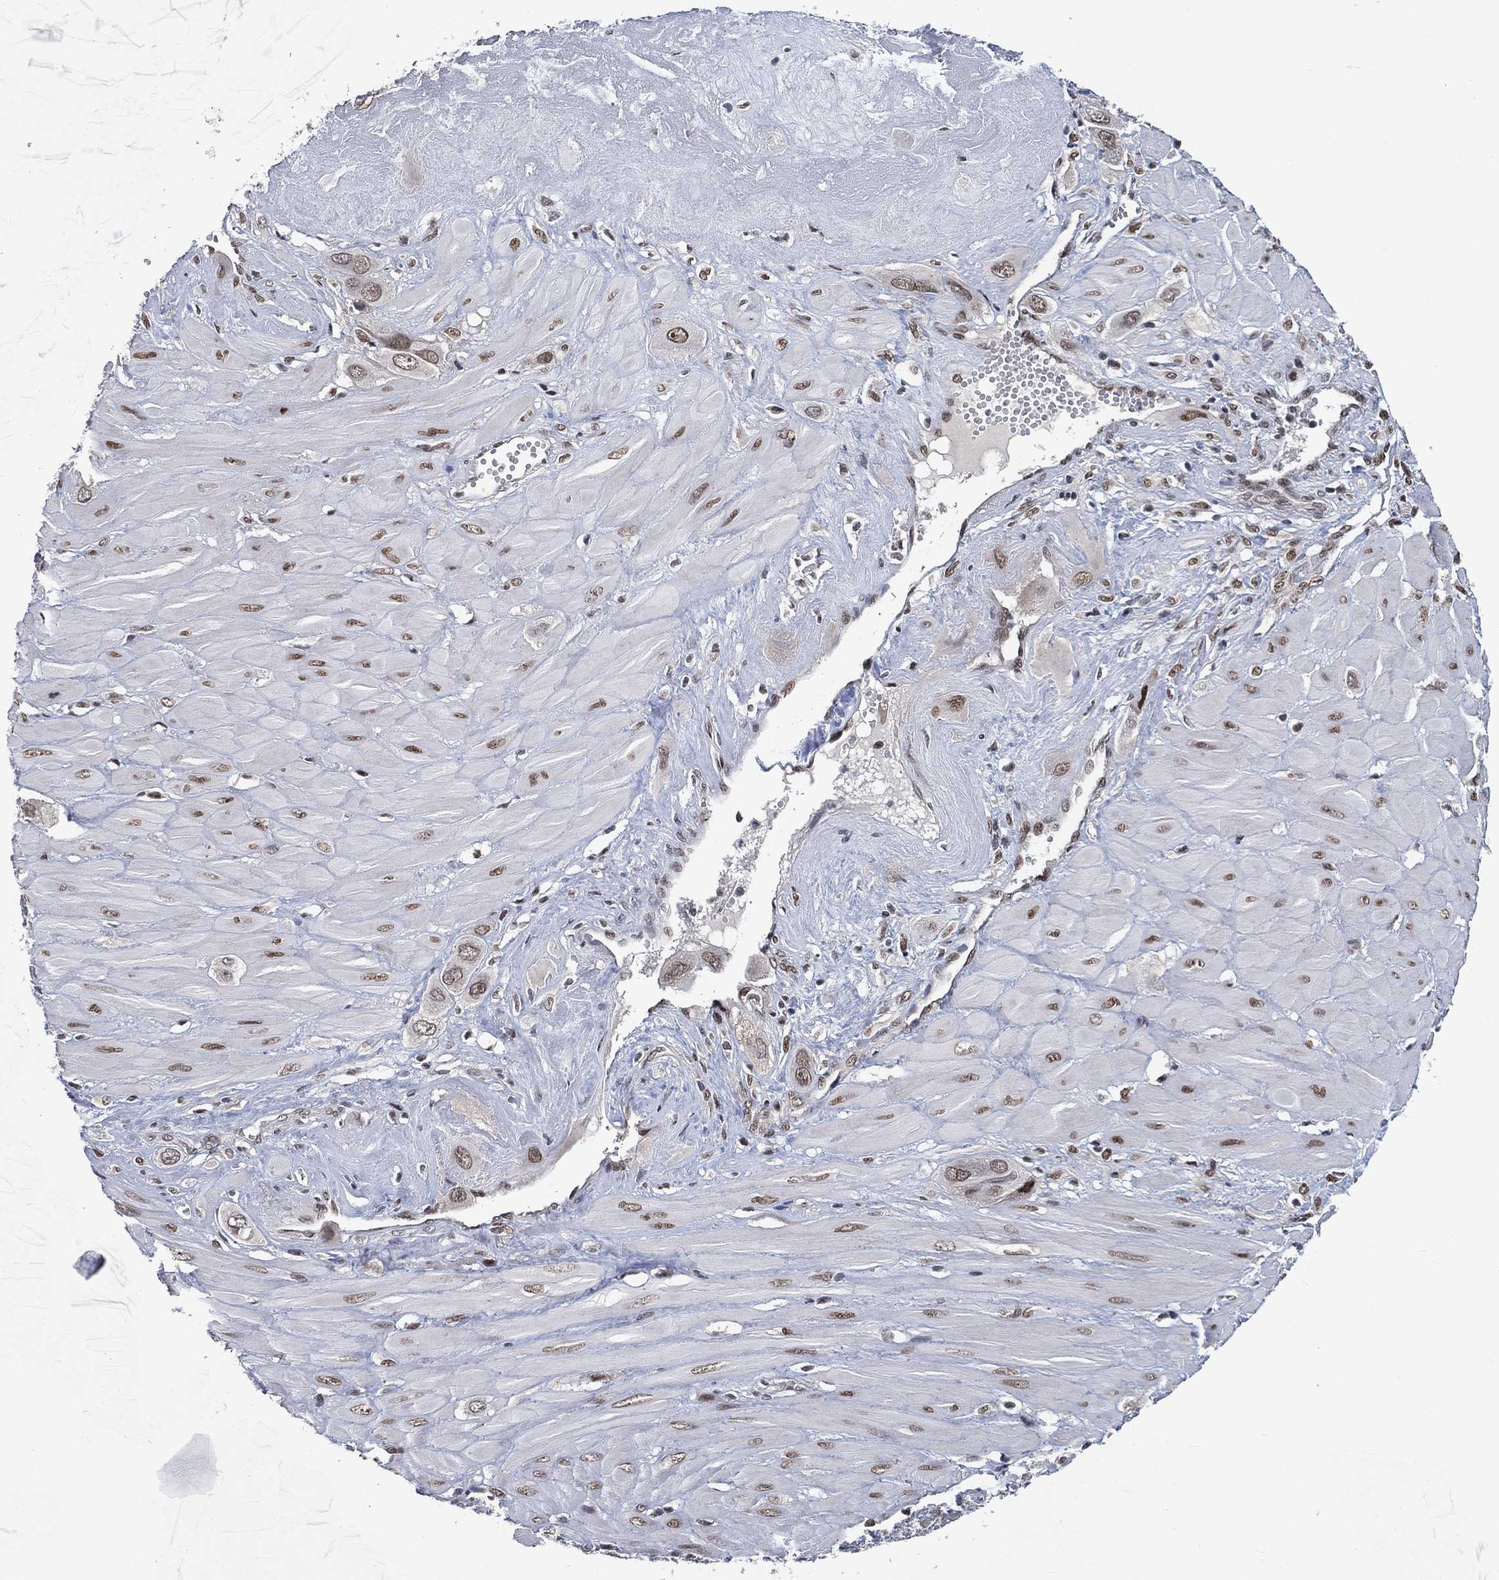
{"staining": {"intensity": "moderate", "quantity": "<25%", "location": "nuclear"}, "tissue": "cervical cancer", "cell_type": "Tumor cells", "image_type": "cancer", "snomed": [{"axis": "morphology", "description": "Squamous cell carcinoma, NOS"}, {"axis": "topography", "description": "Cervix"}], "caption": "Immunohistochemistry micrograph of neoplastic tissue: human cervical cancer (squamous cell carcinoma) stained using immunohistochemistry (IHC) demonstrates low levels of moderate protein expression localized specifically in the nuclear of tumor cells, appearing as a nuclear brown color.", "gene": "YLPM1", "patient": {"sex": "female", "age": 34}}